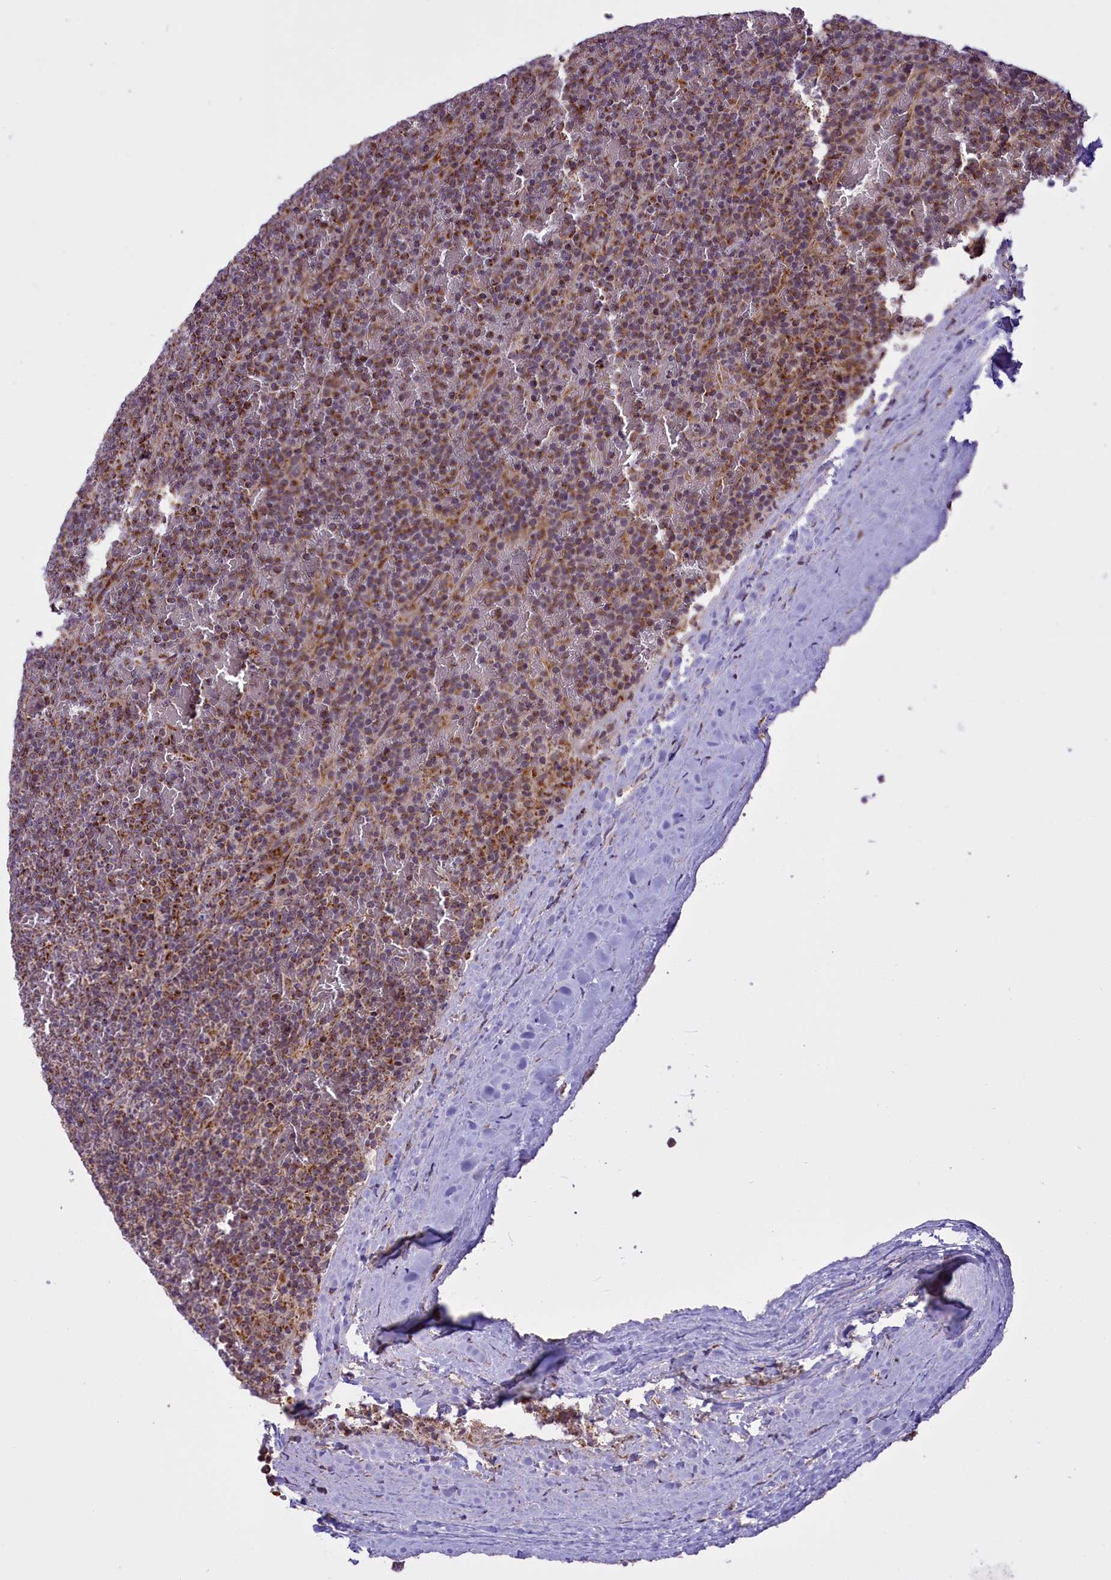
{"staining": {"intensity": "moderate", "quantity": "<25%", "location": "cytoplasmic/membranous"}, "tissue": "lymphoma", "cell_type": "Tumor cells", "image_type": "cancer", "snomed": [{"axis": "morphology", "description": "Malignant lymphoma, non-Hodgkin's type, Low grade"}, {"axis": "topography", "description": "Spleen"}], "caption": "Protein analysis of lymphoma tissue demonstrates moderate cytoplasmic/membranous expression in about <25% of tumor cells. (DAB = brown stain, brightfield microscopy at high magnification).", "gene": "NDUFS5", "patient": {"sex": "female", "age": 19}}